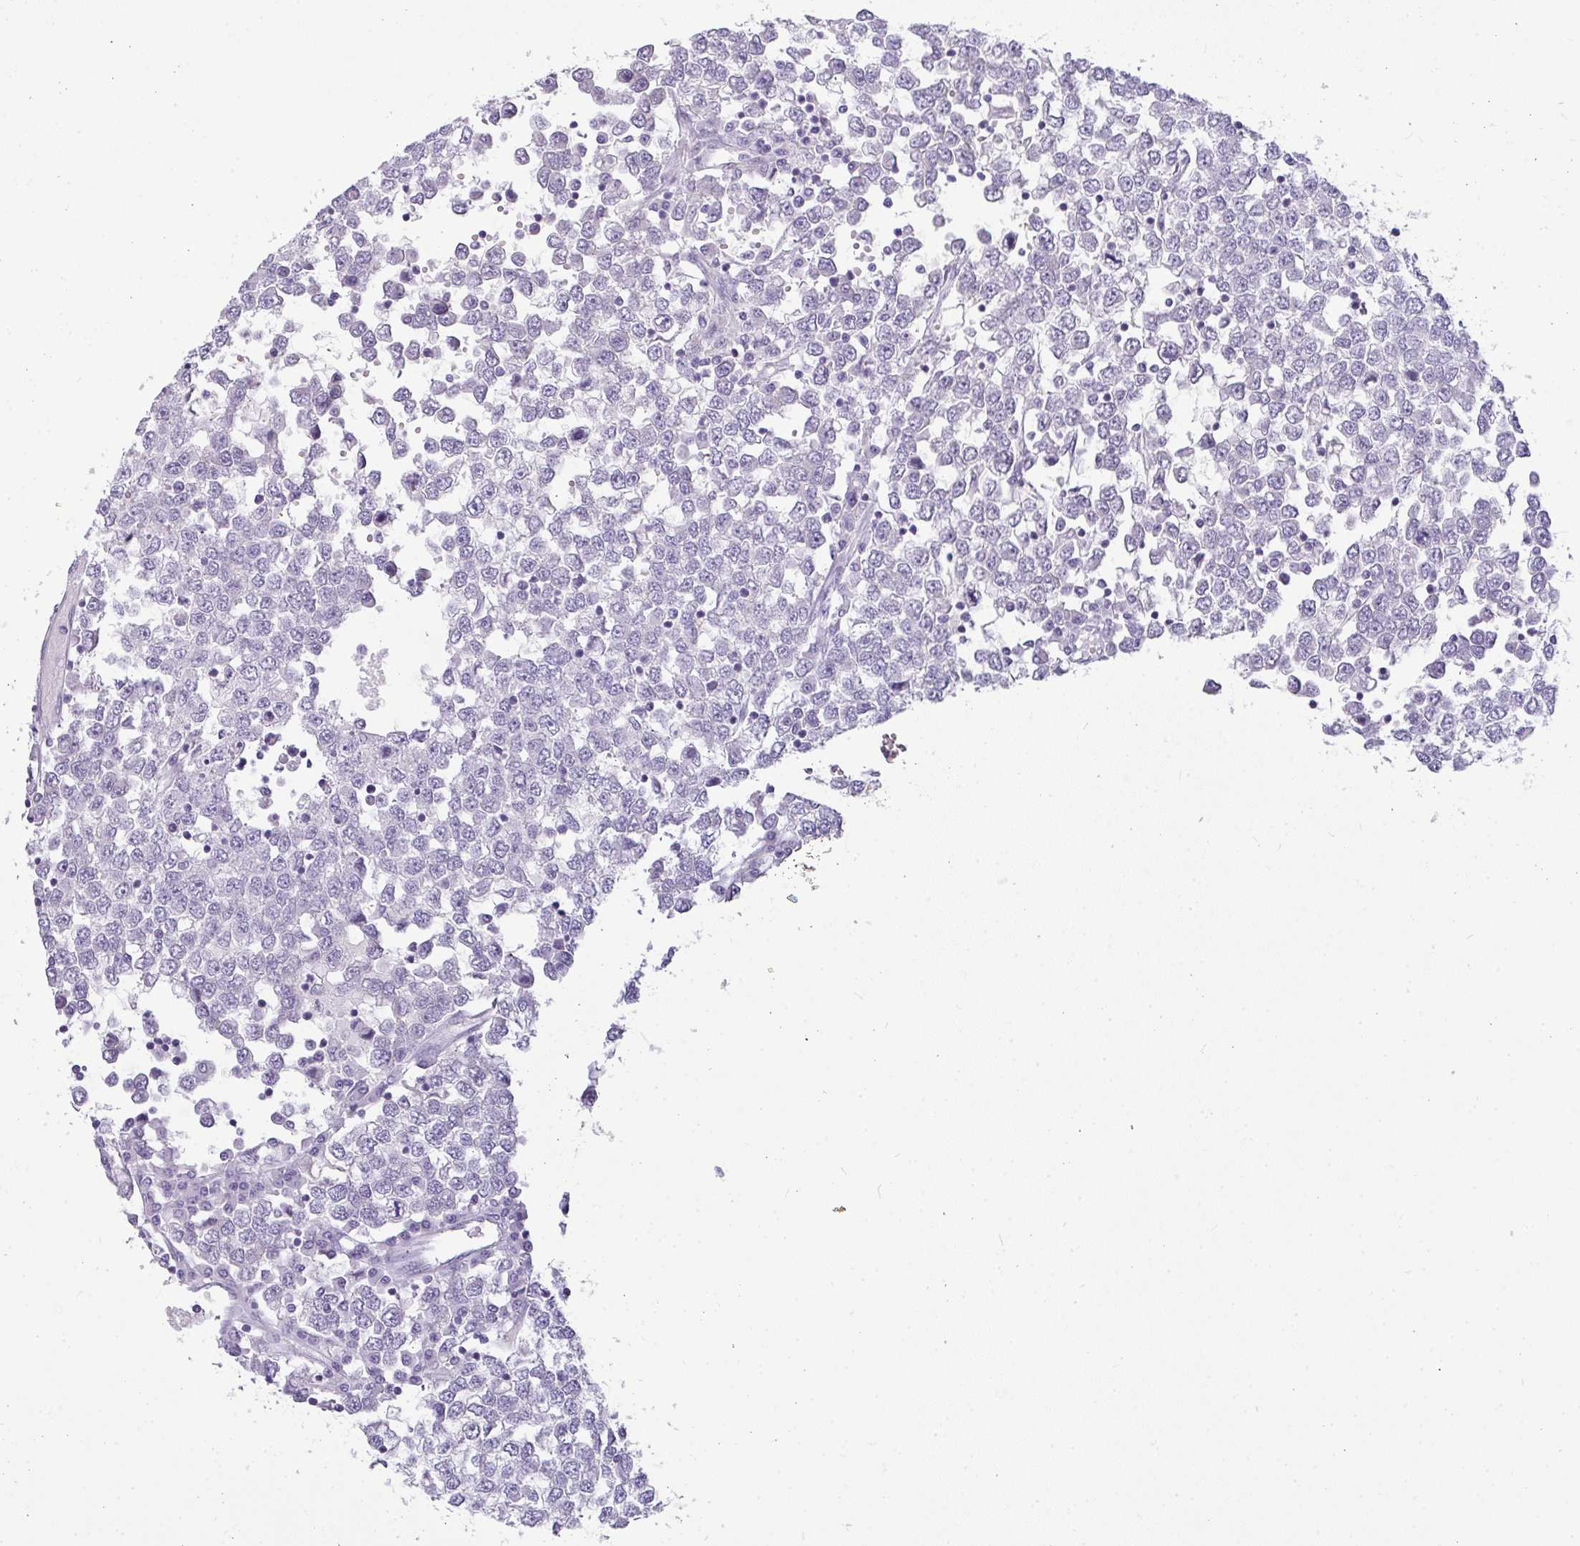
{"staining": {"intensity": "negative", "quantity": "none", "location": "none"}, "tissue": "testis cancer", "cell_type": "Tumor cells", "image_type": "cancer", "snomed": [{"axis": "morphology", "description": "Seminoma, NOS"}, {"axis": "topography", "description": "Testis"}], "caption": "Photomicrograph shows no significant protein positivity in tumor cells of seminoma (testis).", "gene": "LIPE", "patient": {"sex": "male", "age": 65}}